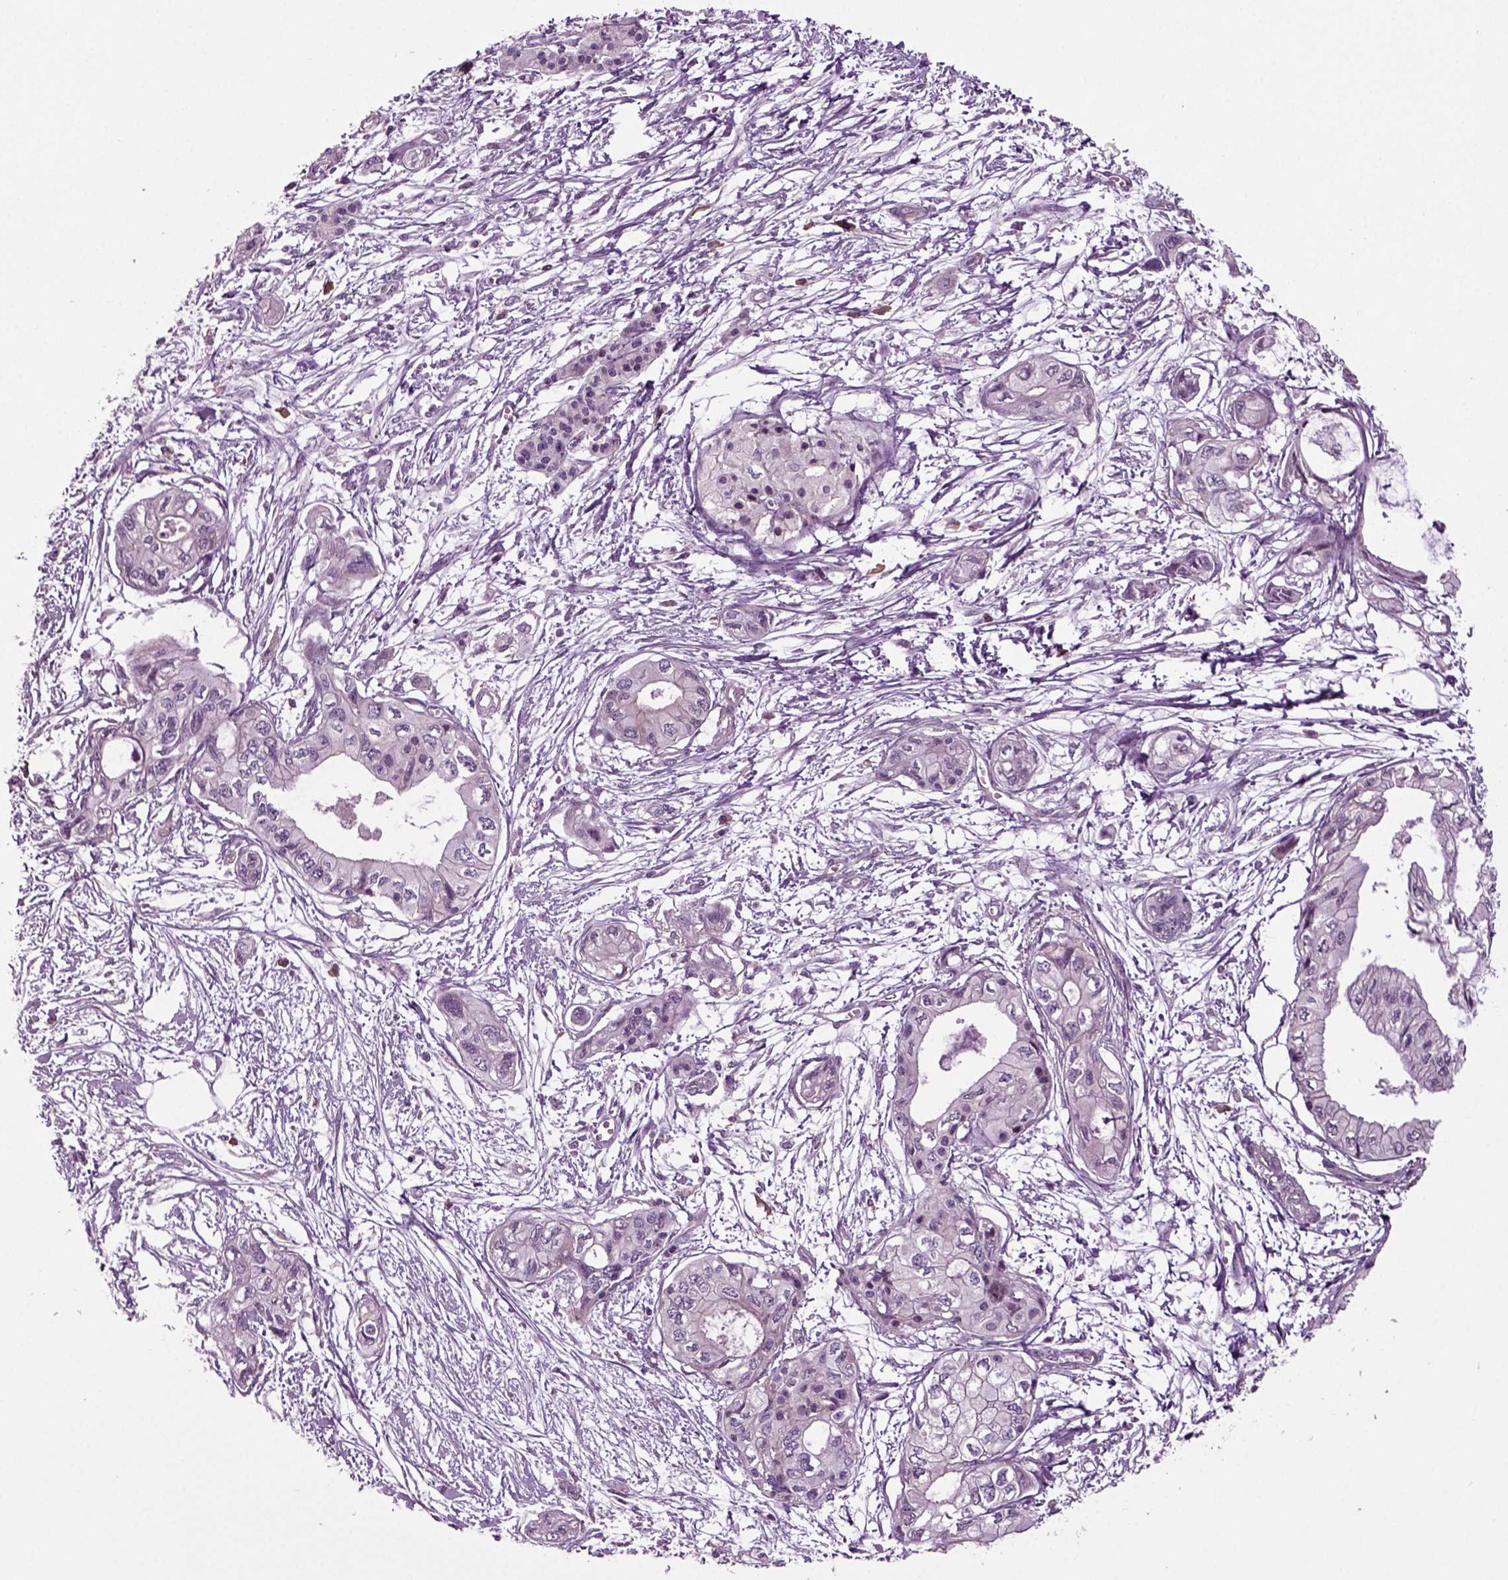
{"staining": {"intensity": "negative", "quantity": "none", "location": "none"}, "tissue": "pancreatic cancer", "cell_type": "Tumor cells", "image_type": "cancer", "snomed": [{"axis": "morphology", "description": "Adenocarcinoma, NOS"}, {"axis": "topography", "description": "Pancreas"}], "caption": "Immunohistochemistry histopathology image of pancreatic cancer (adenocarcinoma) stained for a protein (brown), which shows no positivity in tumor cells.", "gene": "HAGHL", "patient": {"sex": "female", "age": 76}}